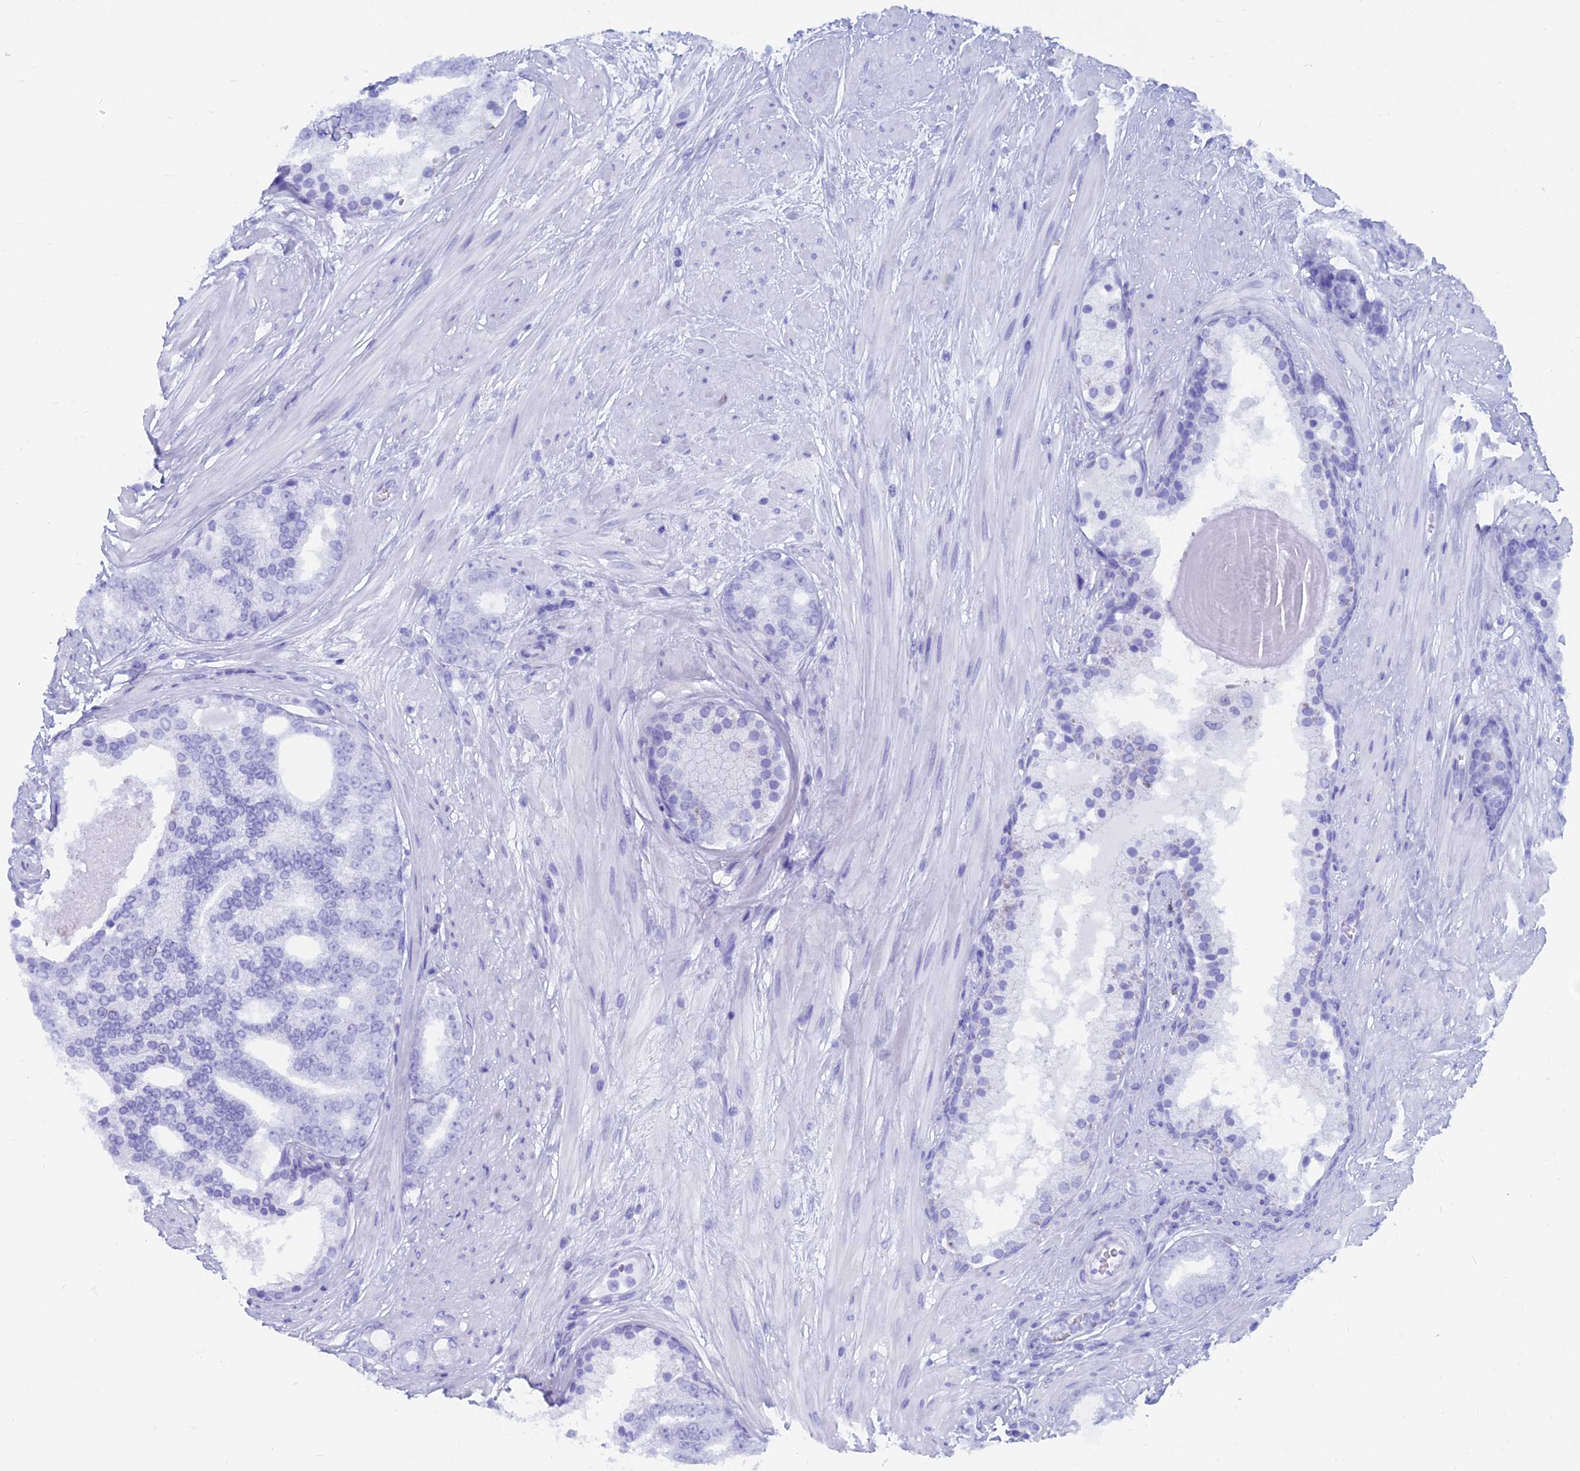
{"staining": {"intensity": "negative", "quantity": "none", "location": "none"}, "tissue": "prostate cancer", "cell_type": "Tumor cells", "image_type": "cancer", "snomed": [{"axis": "morphology", "description": "Adenocarcinoma, High grade"}, {"axis": "topography", "description": "Prostate"}], "caption": "Tumor cells are negative for protein expression in human prostate cancer.", "gene": "CAPS", "patient": {"sex": "male", "age": 64}}